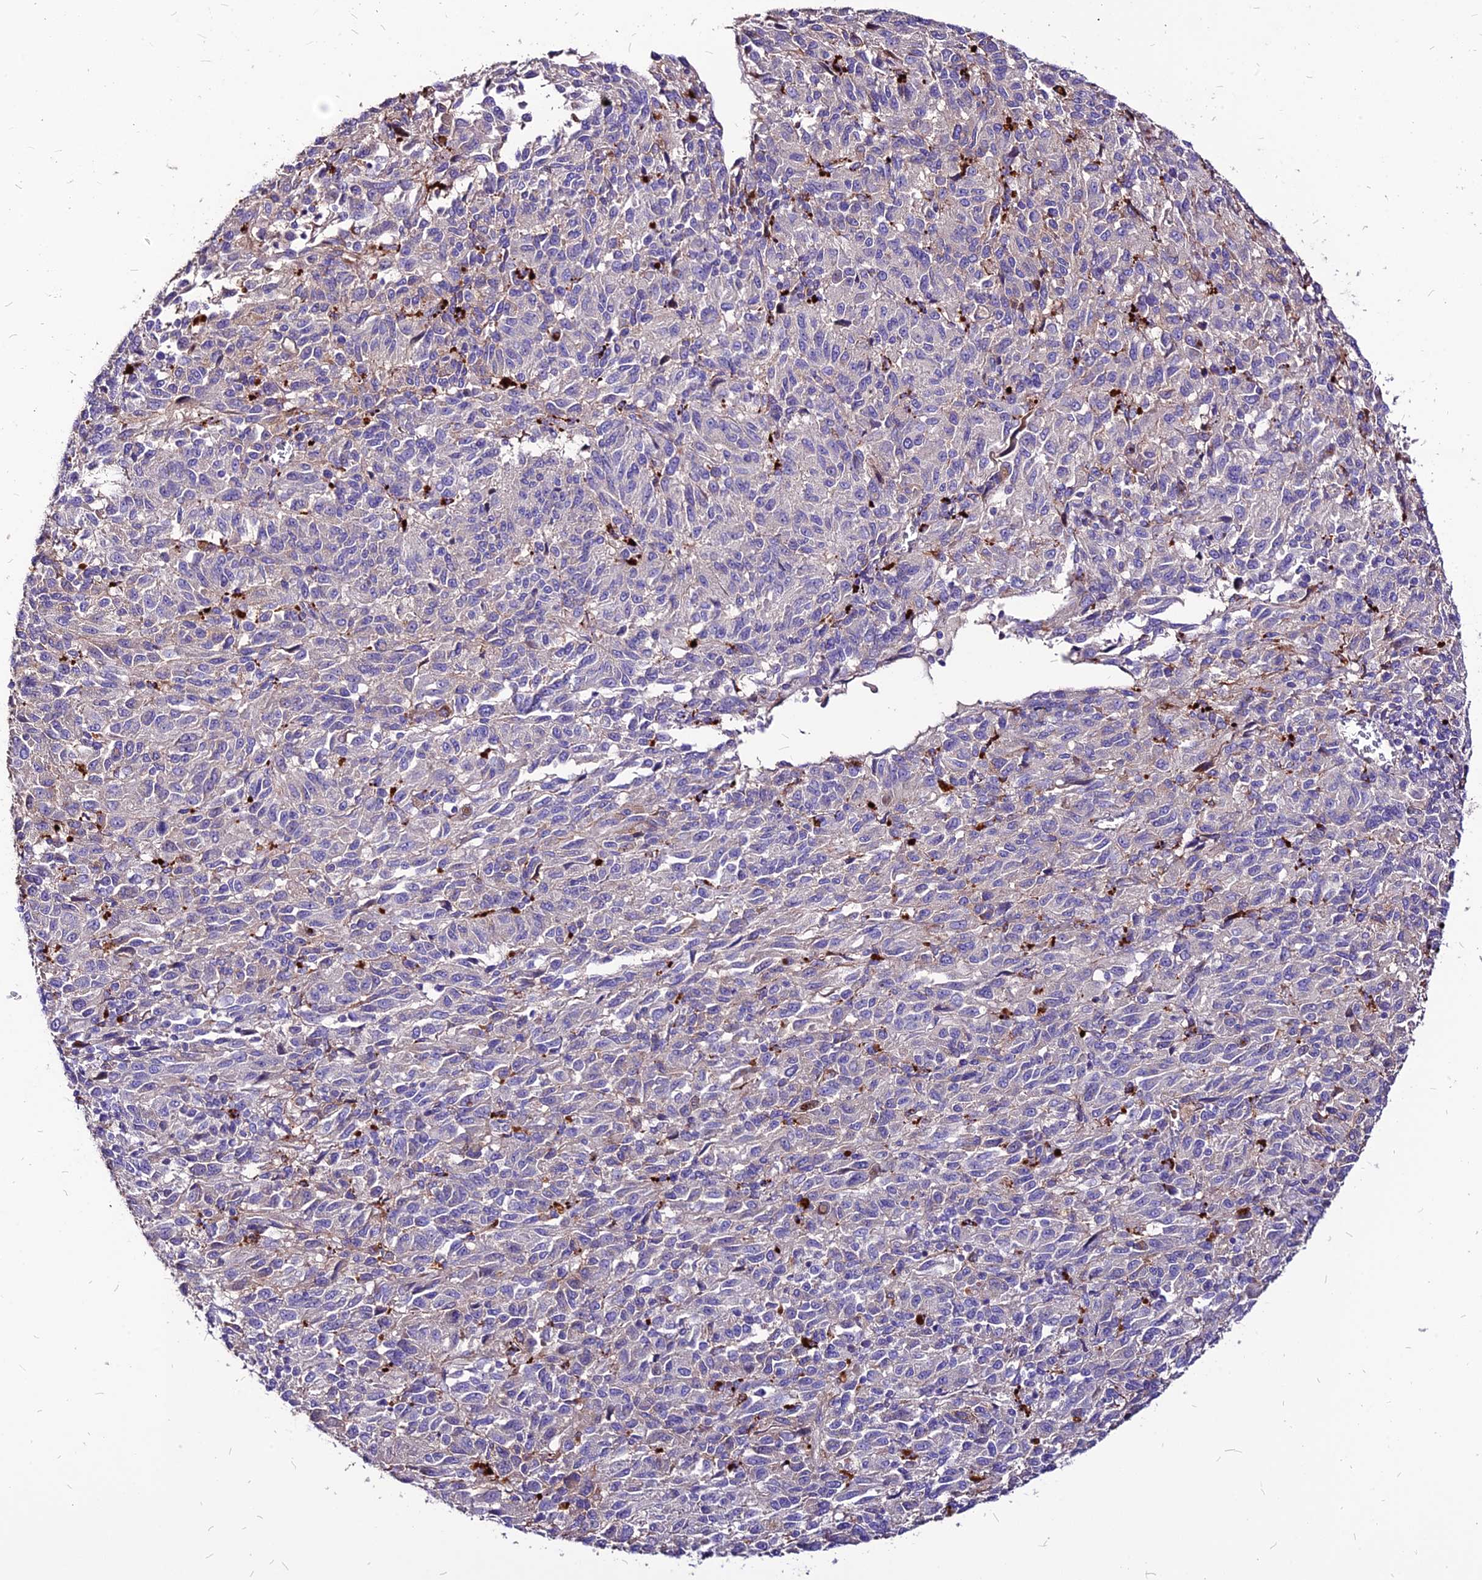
{"staining": {"intensity": "negative", "quantity": "none", "location": "none"}, "tissue": "melanoma", "cell_type": "Tumor cells", "image_type": "cancer", "snomed": [{"axis": "morphology", "description": "Malignant melanoma, Metastatic site"}, {"axis": "topography", "description": "Lung"}], "caption": "Tumor cells are negative for protein expression in human melanoma. The staining was performed using DAB to visualize the protein expression in brown, while the nuclei were stained in blue with hematoxylin (Magnification: 20x).", "gene": "RIMOC1", "patient": {"sex": "male", "age": 64}}